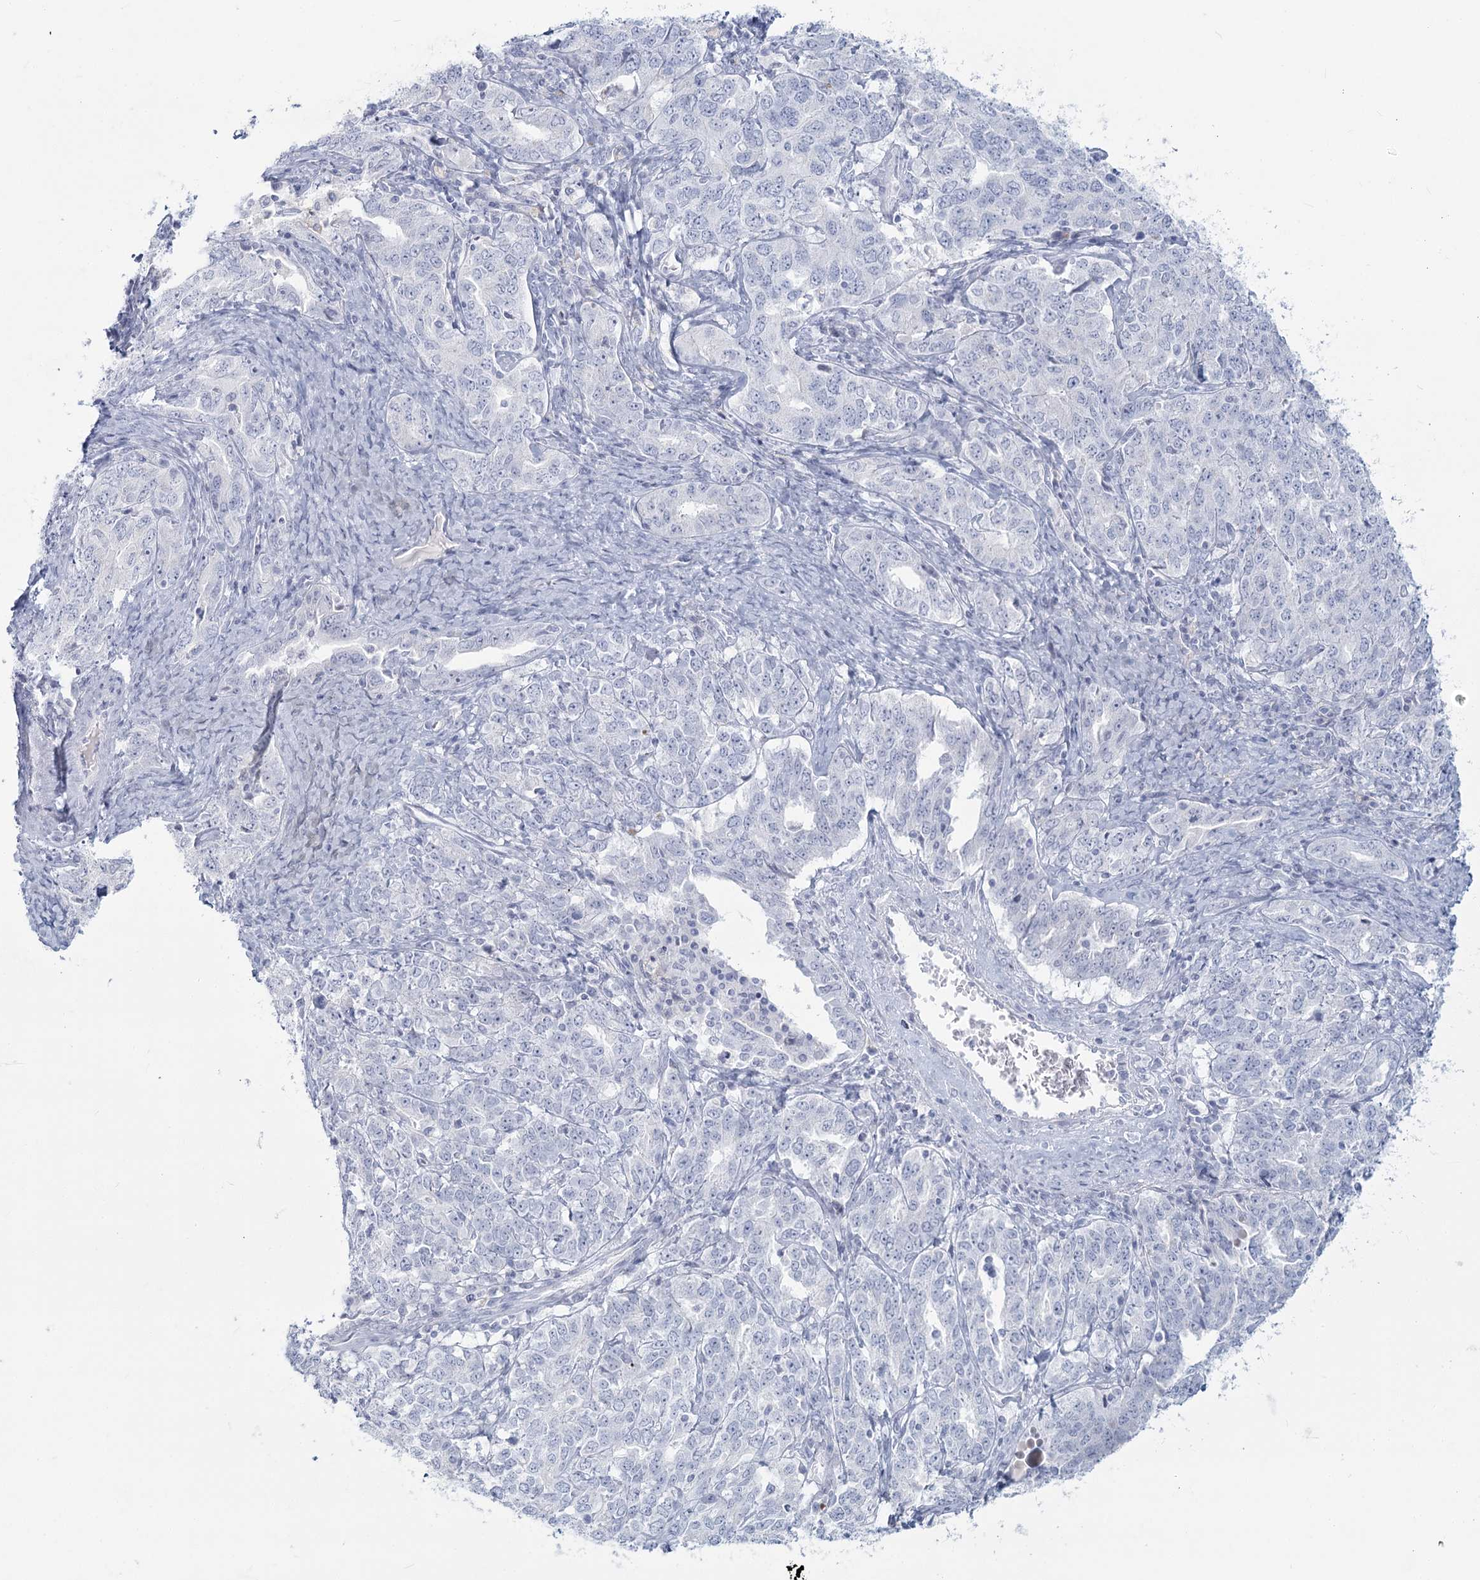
{"staining": {"intensity": "negative", "quantity": "none", "location": "none"}, "tissue": "ovarian cancer", "cell_type": "Tumor cells", "image_type": "cancer", "snomed": [{"axis": "morphology", "description": "Carcinoma, endometroid"}, {"axis": "topography", "description": "Ovary"}], "caption": "Immunohistochemistry (IHC) of human ovarian cancer (endometroid carcinoma) displays no staining in tumor cells.", "gene": "SLC6A19", "patient": {"sex": "female", "age": 62}}